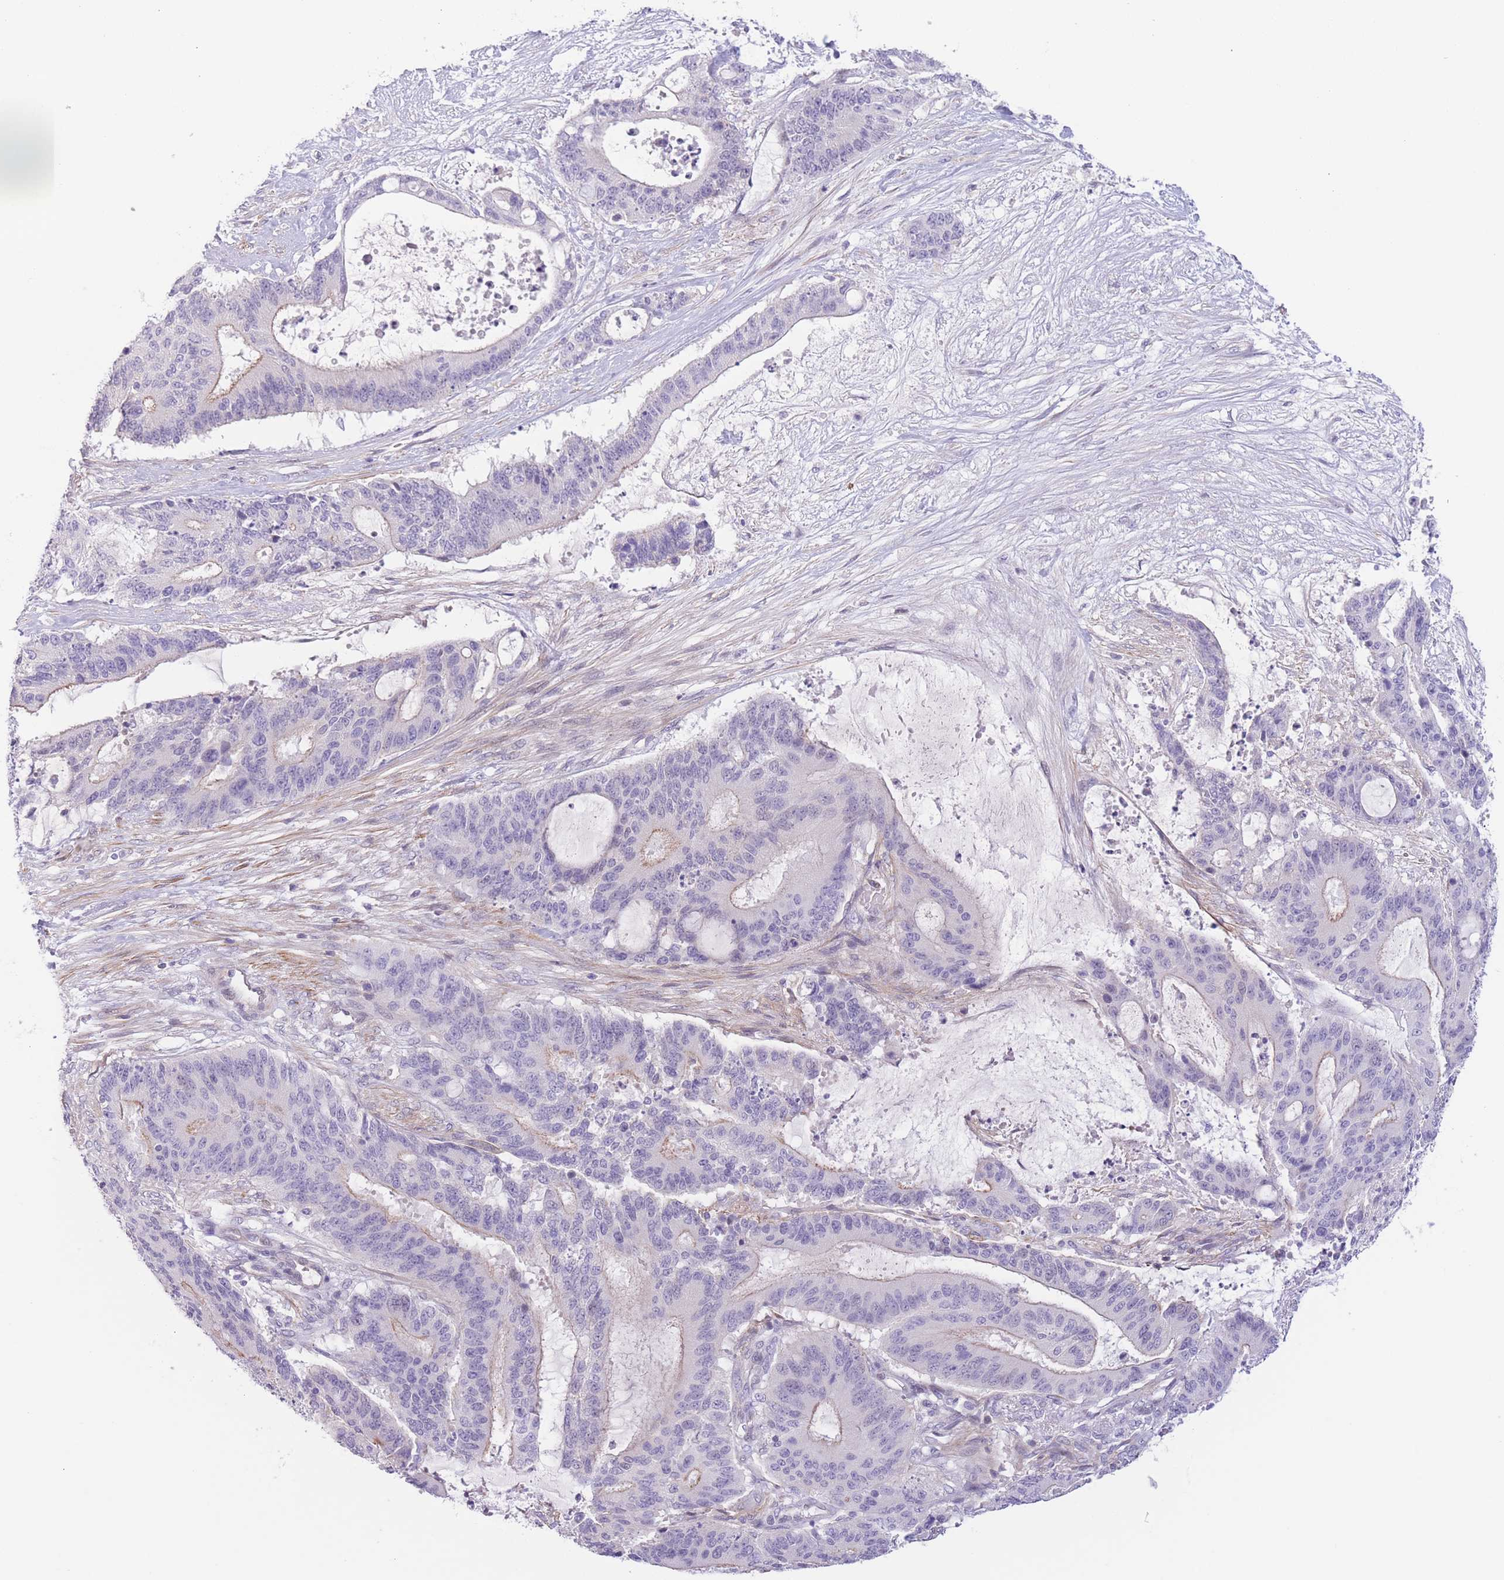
{"staining": {"intensity": "weak", "quantity": "25%-75%", "location": "cytoplasmic/membranous"}, "tissue": "liver cancer", "cell_type": "Tumor cells", "image_type": "cancer", "snomed": [{"axis": "morphology", "description": "Normal tissue, NOS"}, {"axis": "morphology", "description": "Cholangiocarcinoma"}, {"axis": "topography", "description": "Liver"}, {"axis": "topography", "description": "Peripheral nerve tissue"}], "caption": "Human cholangiocarcinoma (liver) stained for a protein (brown) demonstrates weak cytoplasmic/membranous positive expression in approximately 25%-75% of tumor cells.", "gene": "C9orf152", "patient": {"sex": "female", "age": 73}}